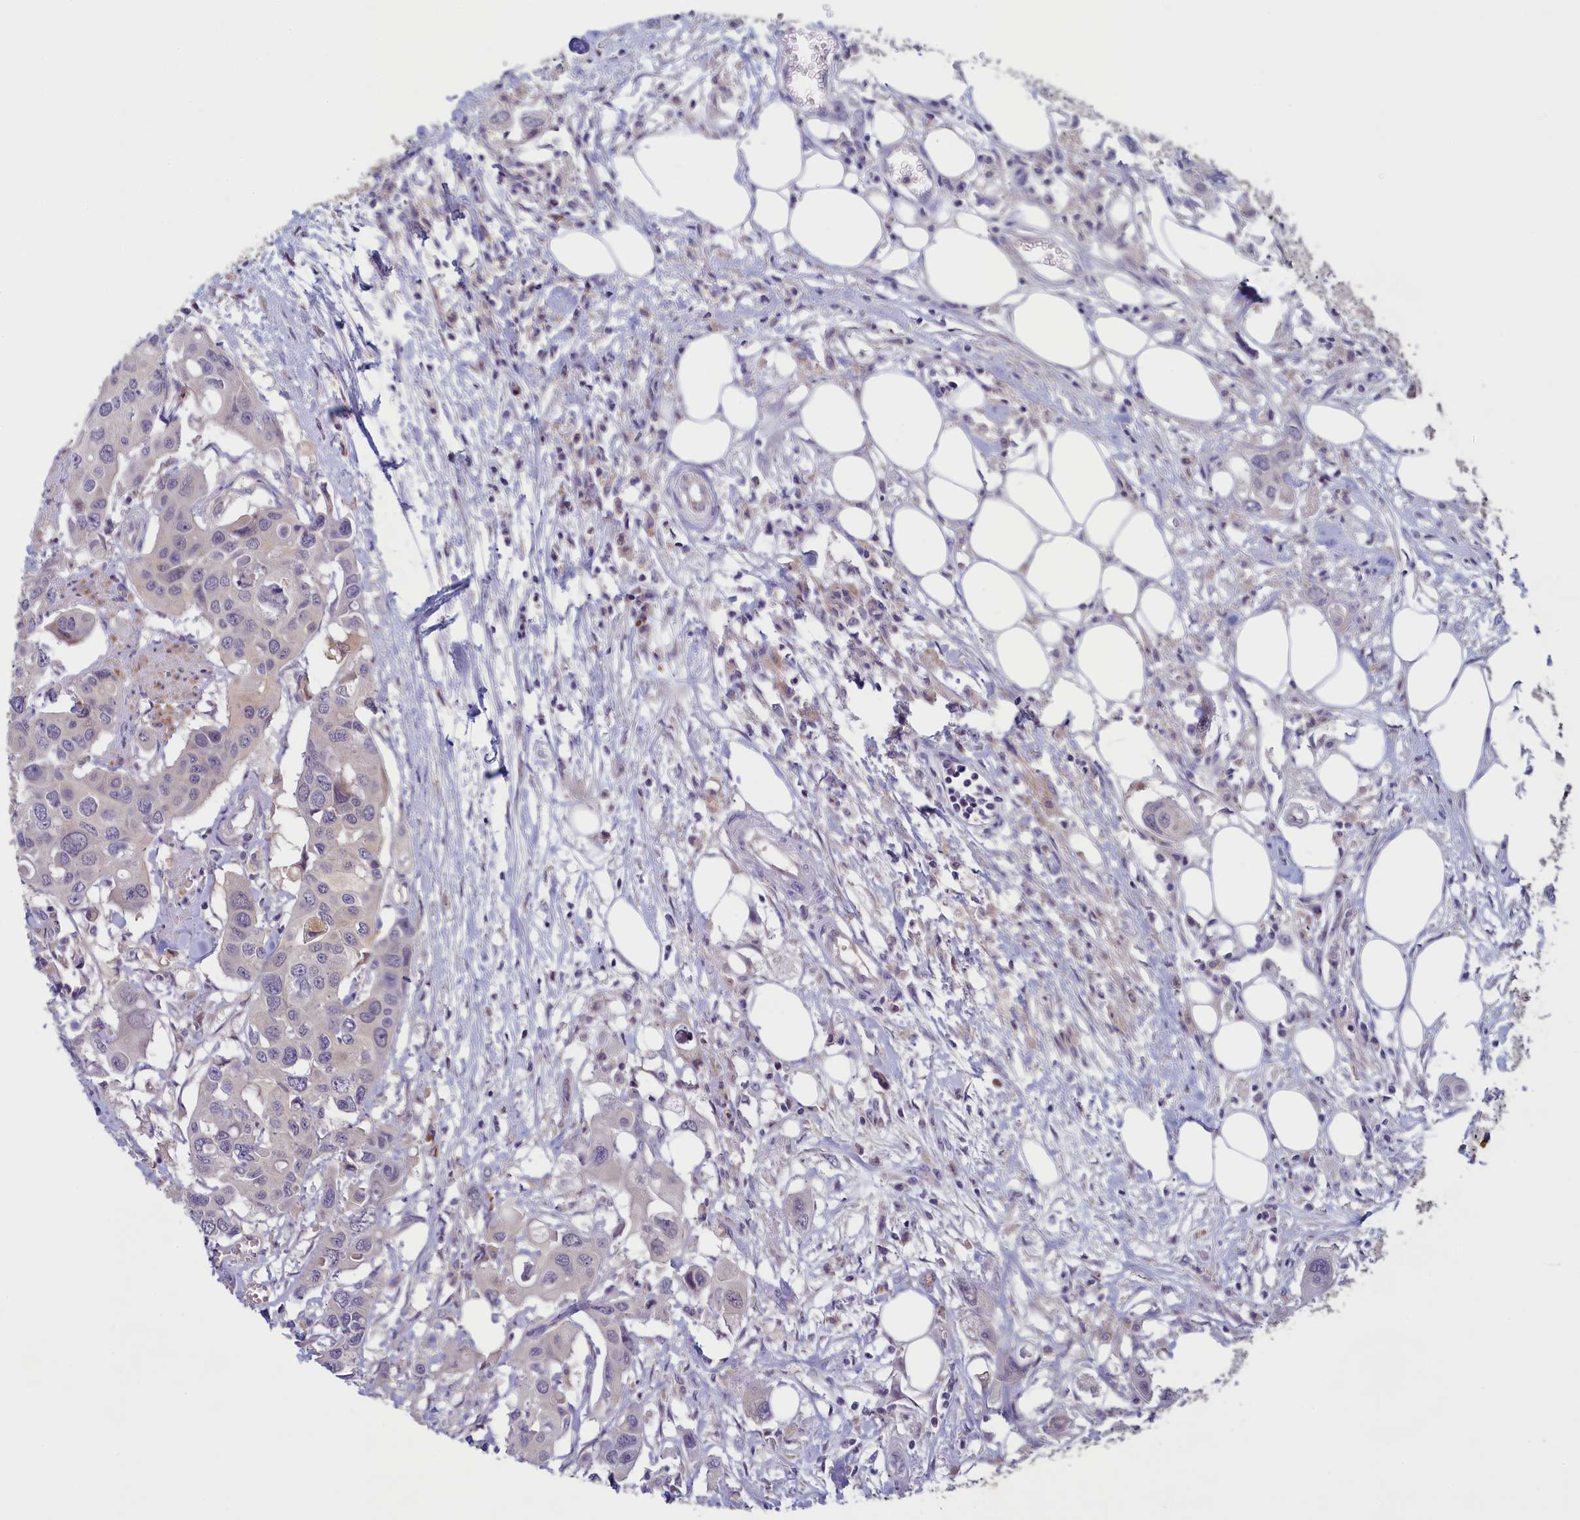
{"staining": {"intensity": "negative", "quantity": "none", "location": "none"}, "tissue": "colorectal cancer", "cell_type": "Tumor cells", "image_type": "cancer", "snomed": [{"axis": "morphology", "description": "Adenocarcinoma, NOS"}, {"axis": "topography", "description": "Colon"}], "caption": "Tumor cells are negative for brown protein staining in colorectal adenocarcinoma. Nuclei are stained in blue.", "gene": "NUBP1", "patient": {"sex": "male", "age": 77}}